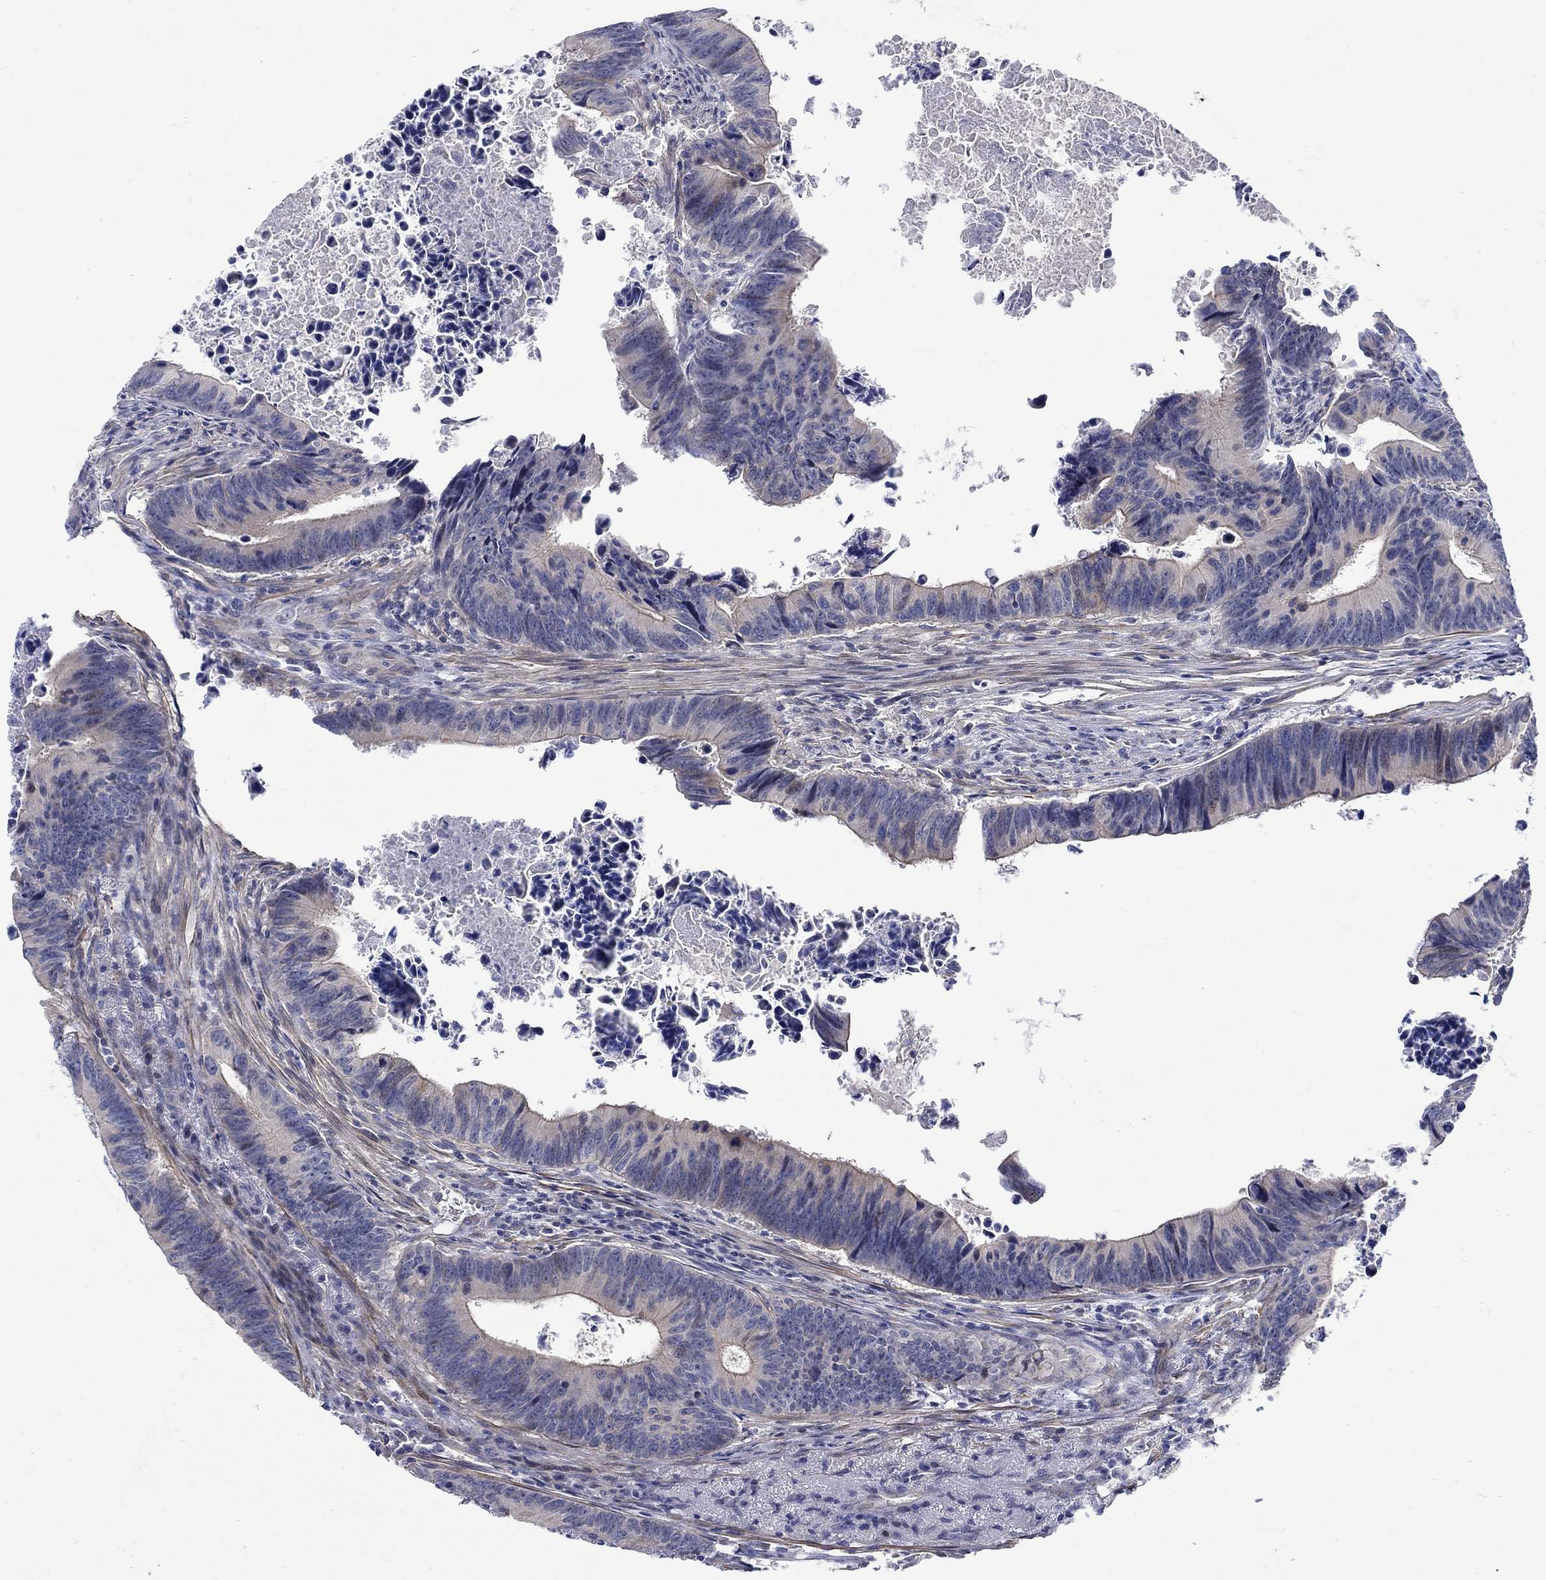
{"staining": {"intensity": "weak", "quantity": "<25%", "location": "cytoplasmic/membranous"}, "tissue": "colorectal cancer", "cell_type": "Tumor cells", "image_type": "cancer", "snomed": [{"axis": "morphology", "description": "Adenocarcinoma, NOS"}, {"axis": "topography", "description": "Colon"}], "caption": "Photomicrograph shows no protein expression in tumor cells of colorectal cancer tissue.", "gene": "SCN7A", "patient": {"sex": "female", "age": 87}}